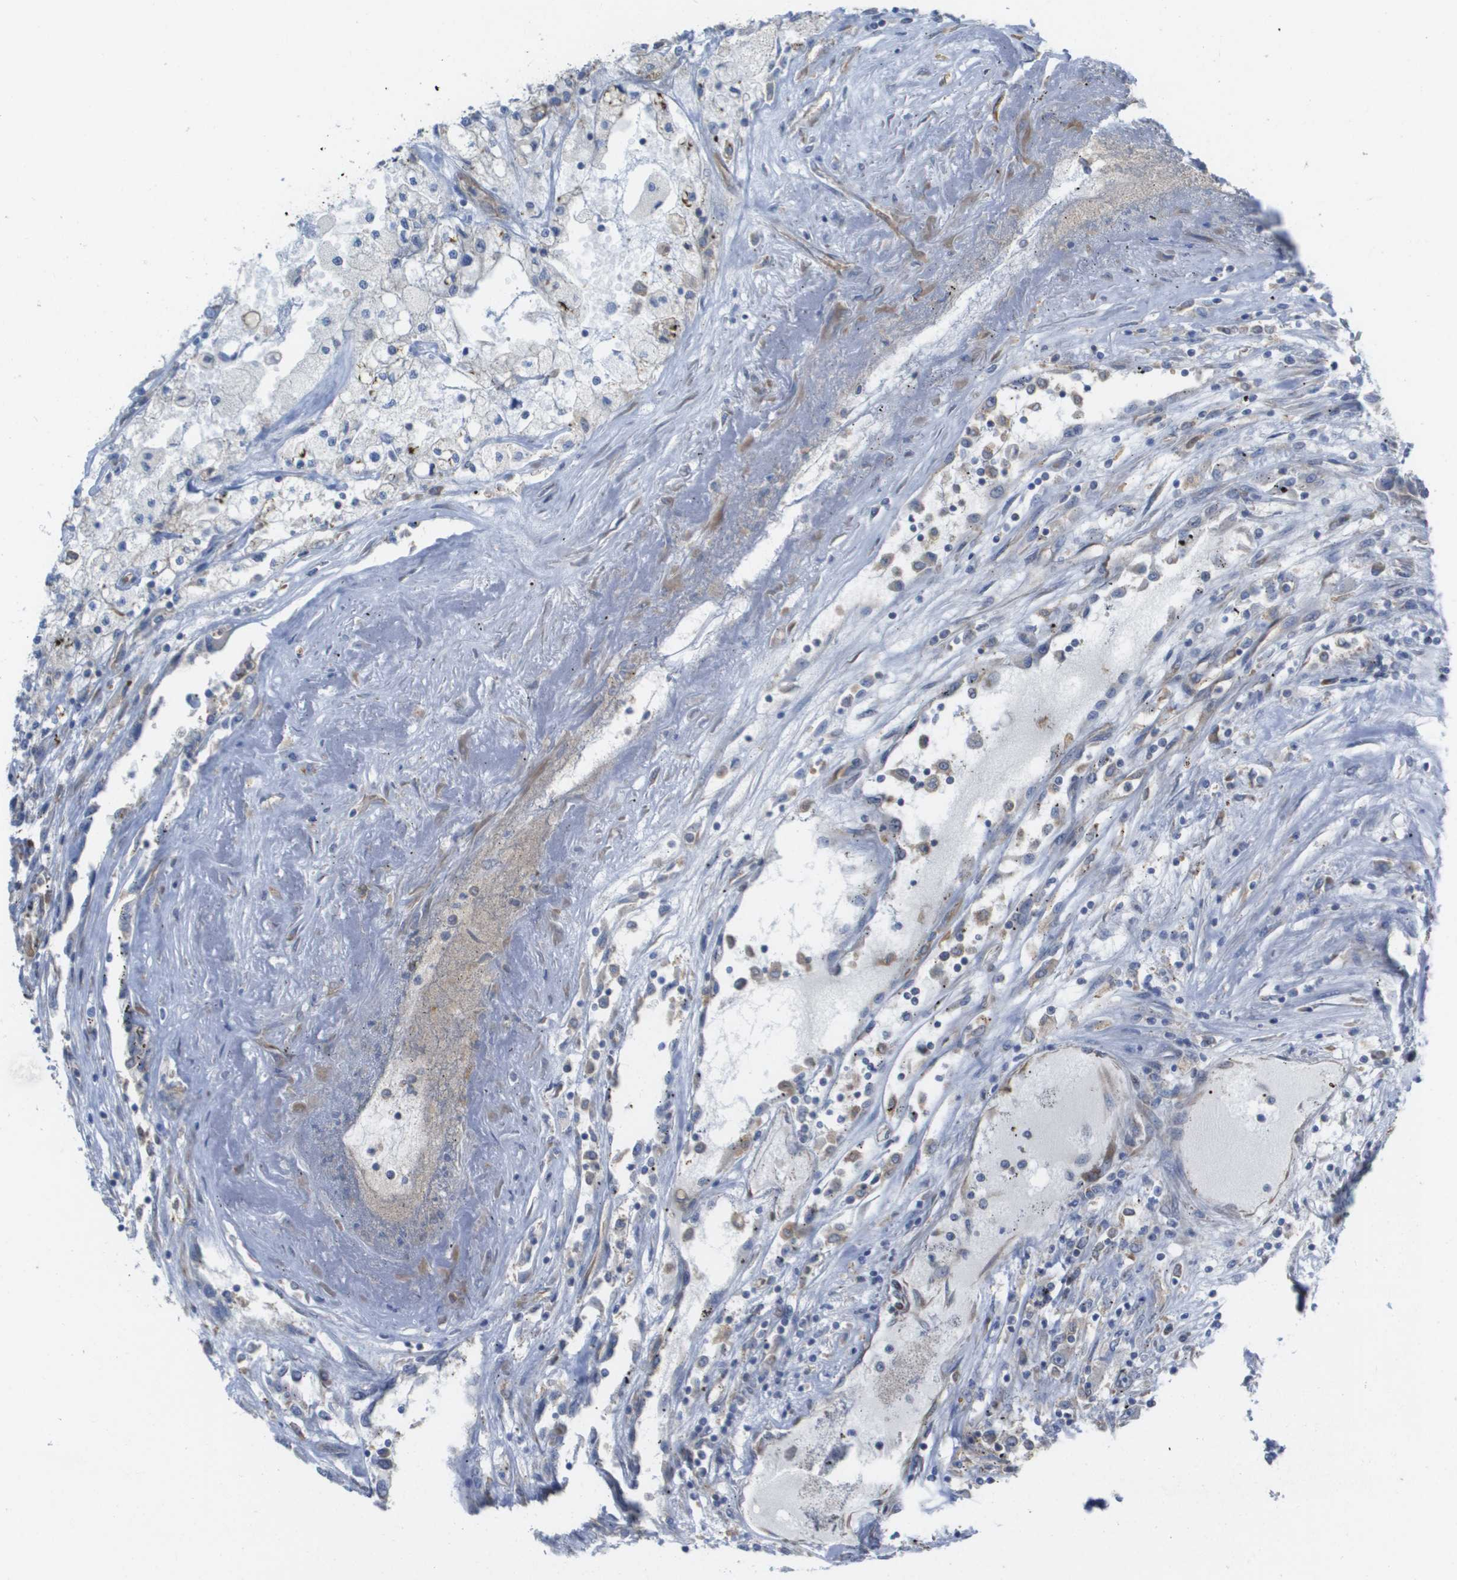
{"staining": {"intensity": "weak", "quantity": "<25%", "location": "cytoplasmic/membranous"}, "tissue": "renal cancer", "cell_type": "Tumor cells", "image_type": "cancer", "snomed": [{"axis": "morphology", "description": "Adenocarcinoma, NOS"}, {"axis": "topography", "description": "Kidney"}], "caption": "There is no significant staining in tumor cells of adenocarcinoma (renal).", "gene": "EIF4G2", "patient": {"sex": "female", "age": 52}}